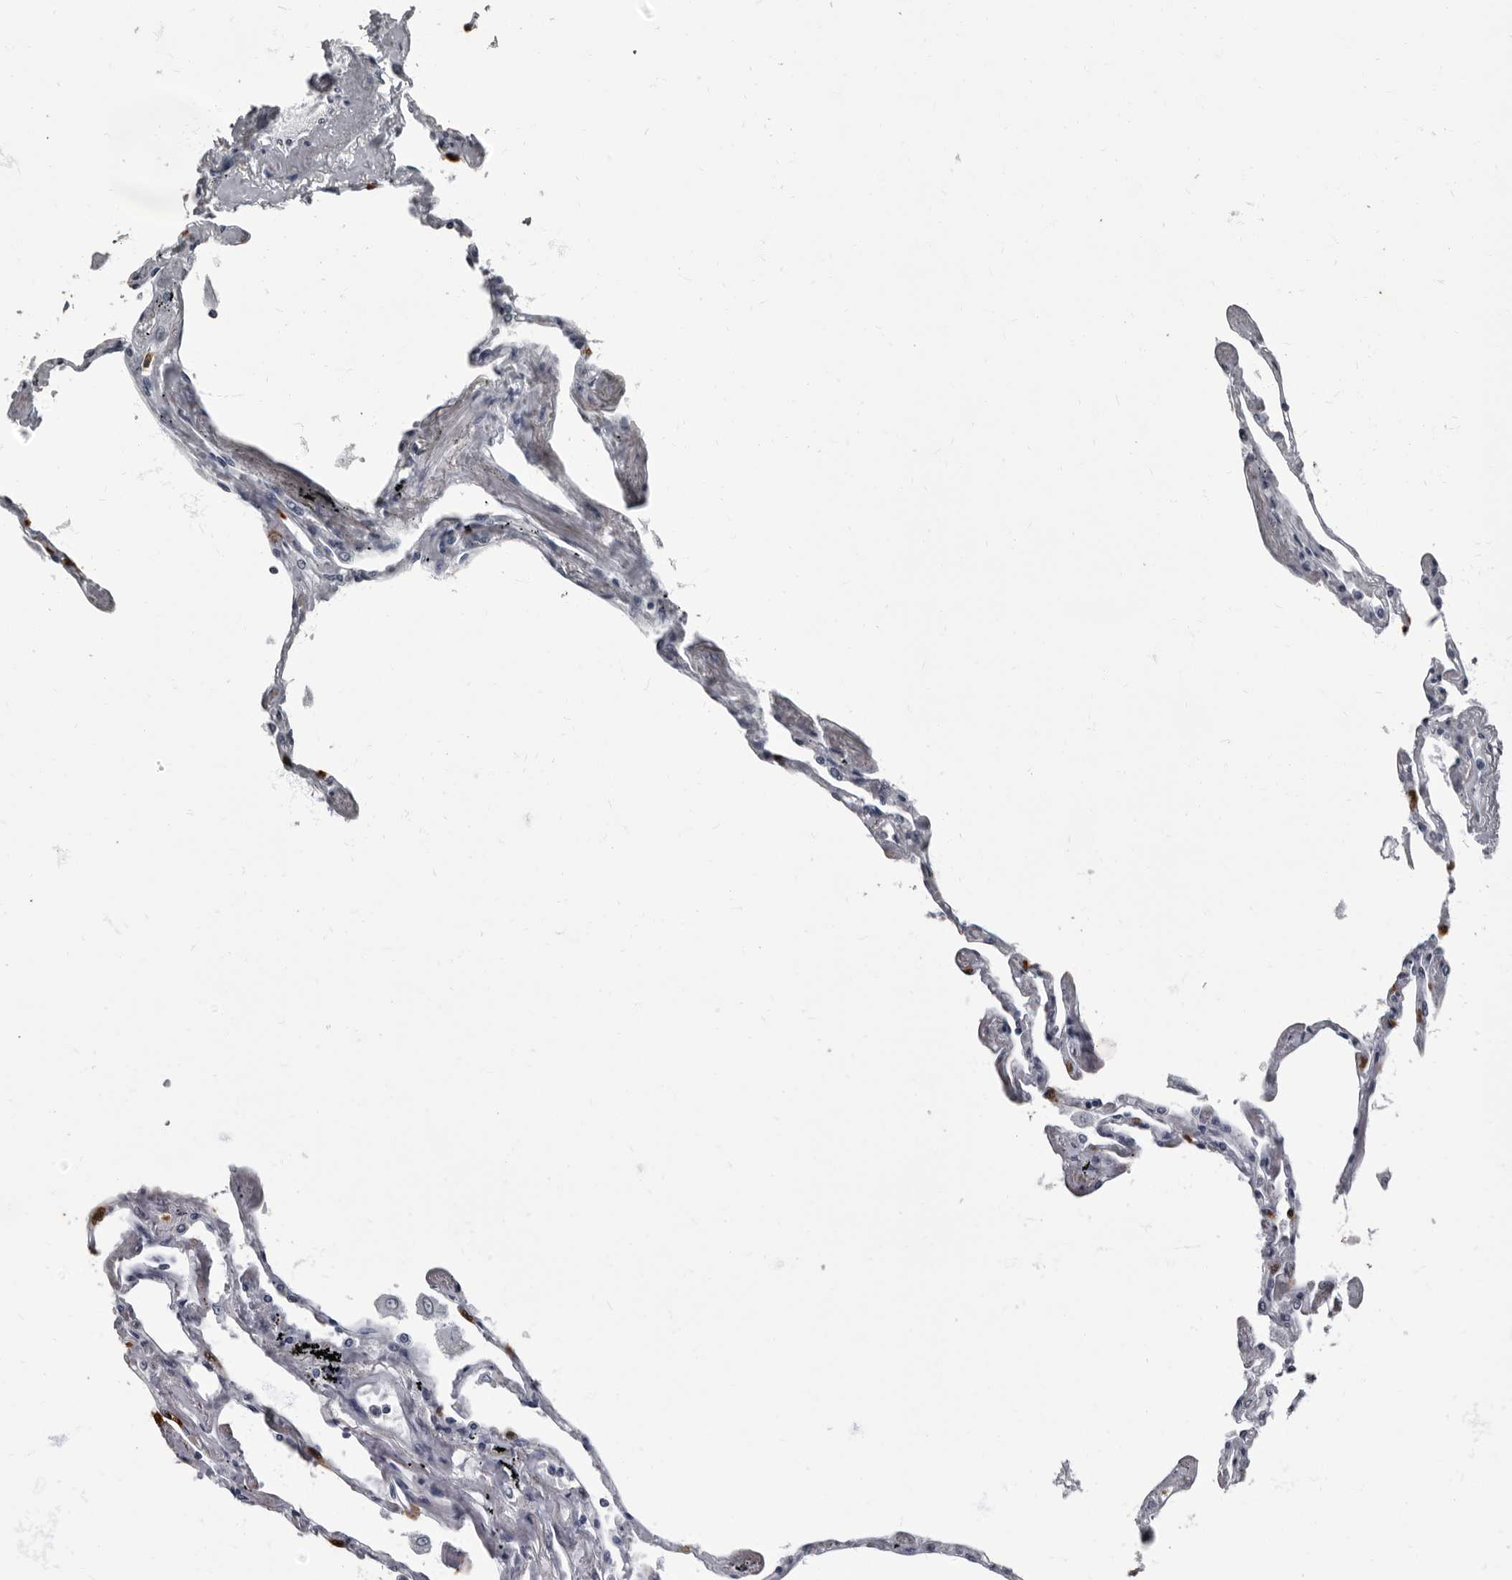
{"staining": {"intensity": "negative", "quantity": "none", "location": "none"}, "tissue": "lung", "cell_type": "Alveolar cells", "image_type": "normal", "snomed": [{"axis": "morphology", "description": "Normal tissue, NOS"}, {"axis": "topography", "description": "Lung"}], "caption": "Micrograph shows no protein staining in alveolar cells of unremarkable lung. (DAB immunohistochemistry (IHC) with hematoxylin counter stain).", "gene": "TPD52L1", "patient": {"sex": "female", "age": 67}}